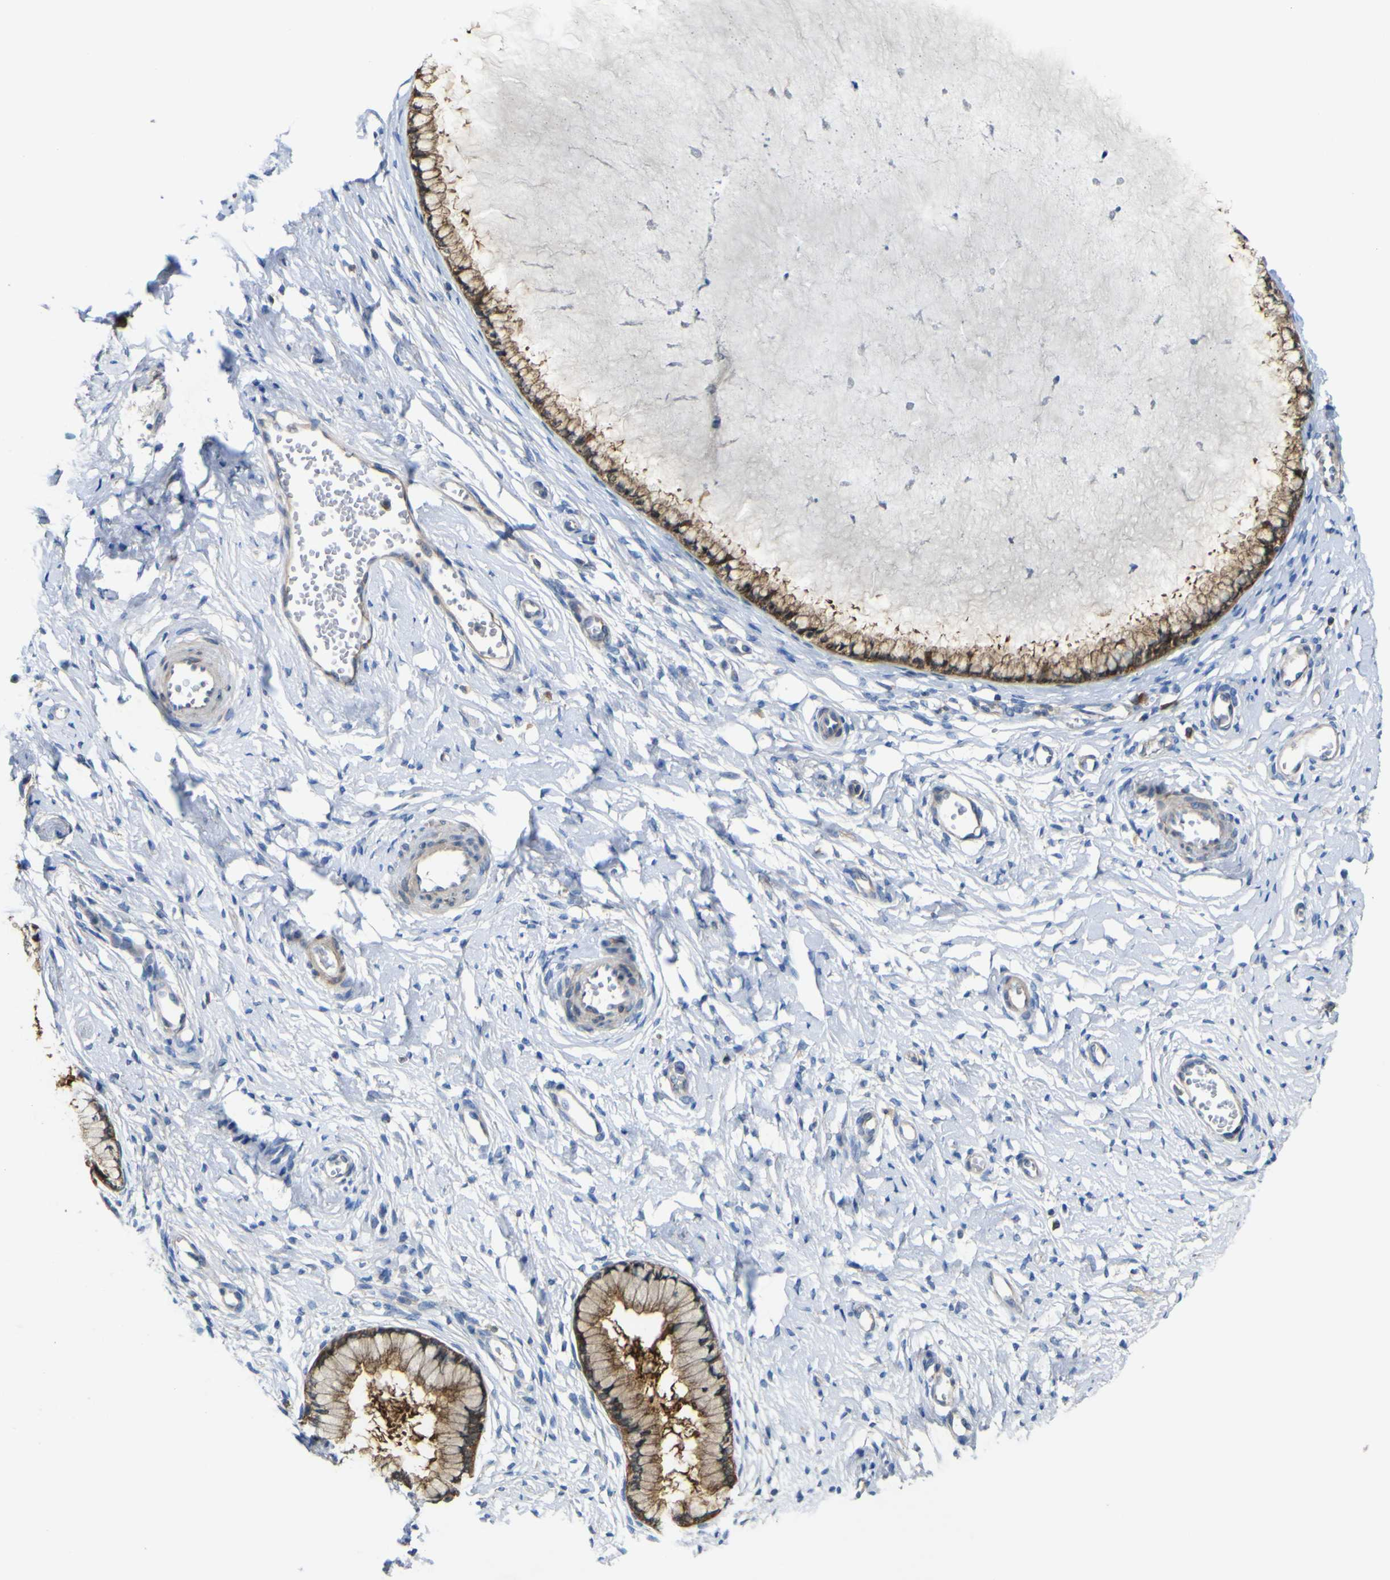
{"staining": {"intensity": "moderate", "quantity": "<25%", "location": "cytoplasmic/membranous"}, "tissue": "cervix", "cell_type": "Glandular cells", "image_type": "normal", "snomed": [{"axis": "morphology", "description": "Normal tissue, NOS"}, {"axis": "topography", "description": "Cervix"}], "caption": "Immunohistochemical staining of benign cervix shows low levels of moderate cytoplasmic/membranous expression in approximately <25% of glandular cells. The staining was performed using DAB (3,3'-diaminobenzidine), with brown indicating positive protein expression. Nuclei are stained blue with hematoxylin.", "gene": "EML2", "patient": {"sex": "female", "age": 65}}